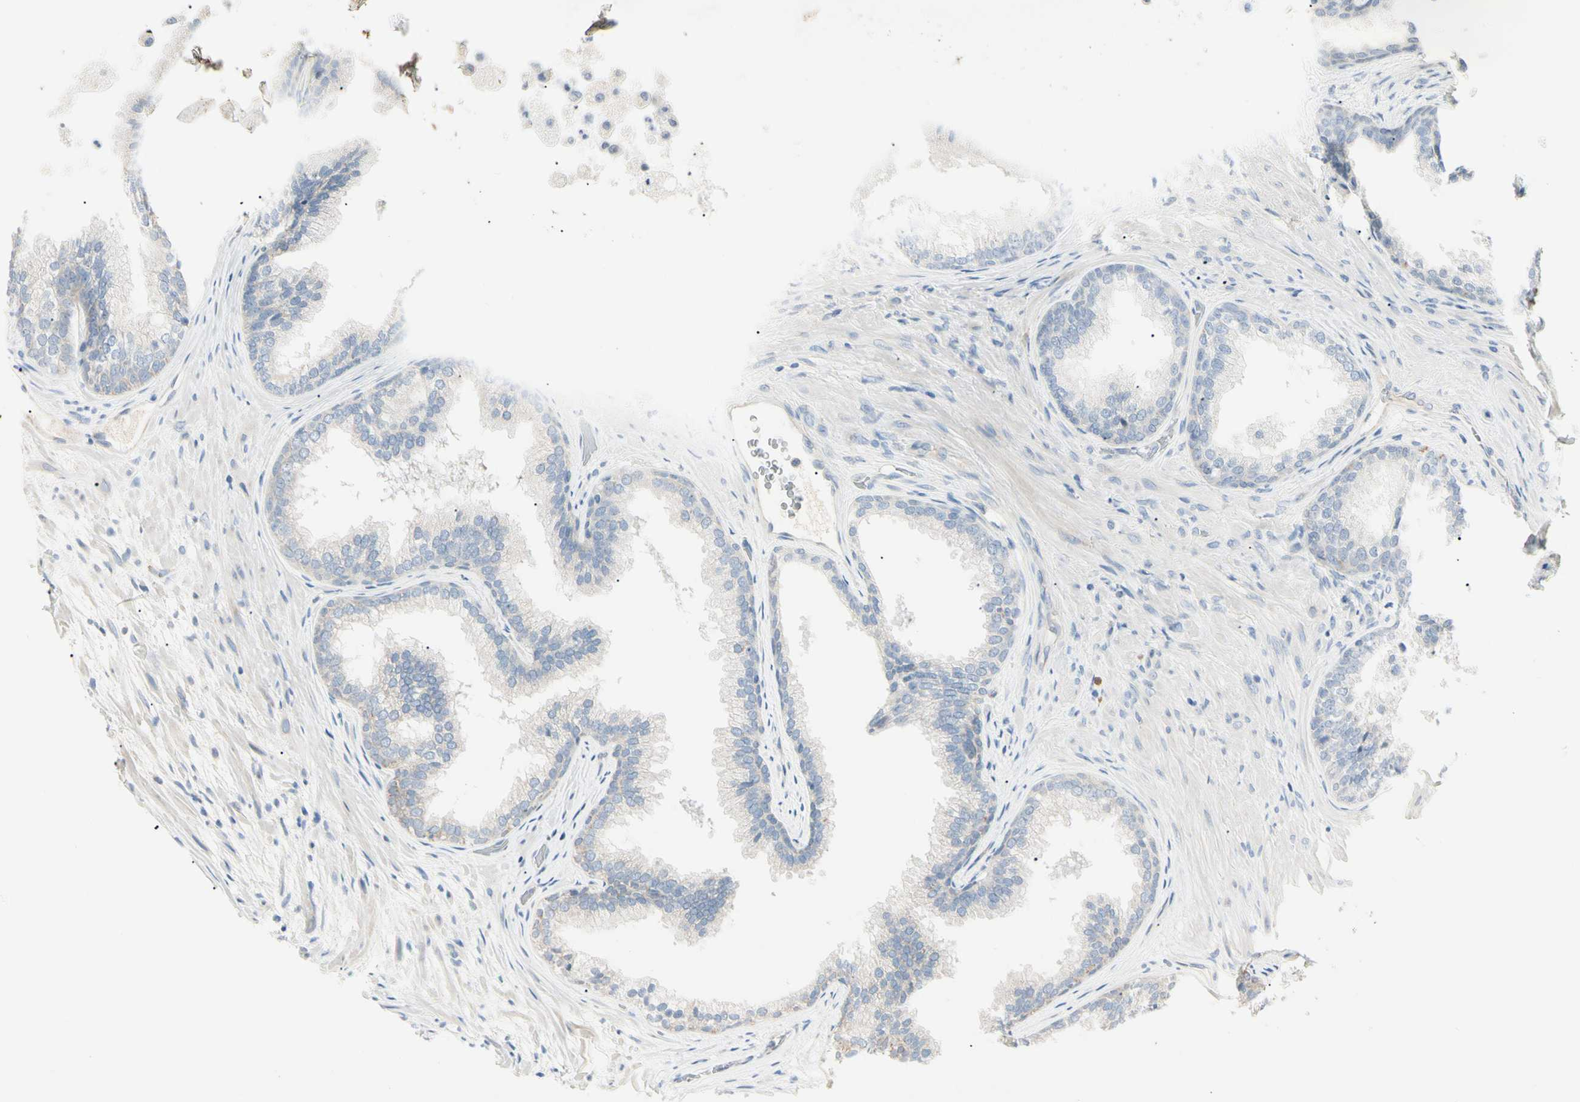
{"staining": {"intensity": "negative", "quantity": "none", "location": "none"}, "tissue": "prostate", "cell_type": "Glandular cells", "image_type": "normal", "snomed": [{"axis": "morphology", "description": "Normal tissue, NOS"}, {"axis": "topography", "description": "Prostate"}], "caption": "Histopathology image shows no significant protein staining in glandular cells of benign prostate. (DAB immunohistochemistry with hematoxylin counter stain).", "gene": "ALDH18A1", "patient": {"sex": "male", "age": 76}}